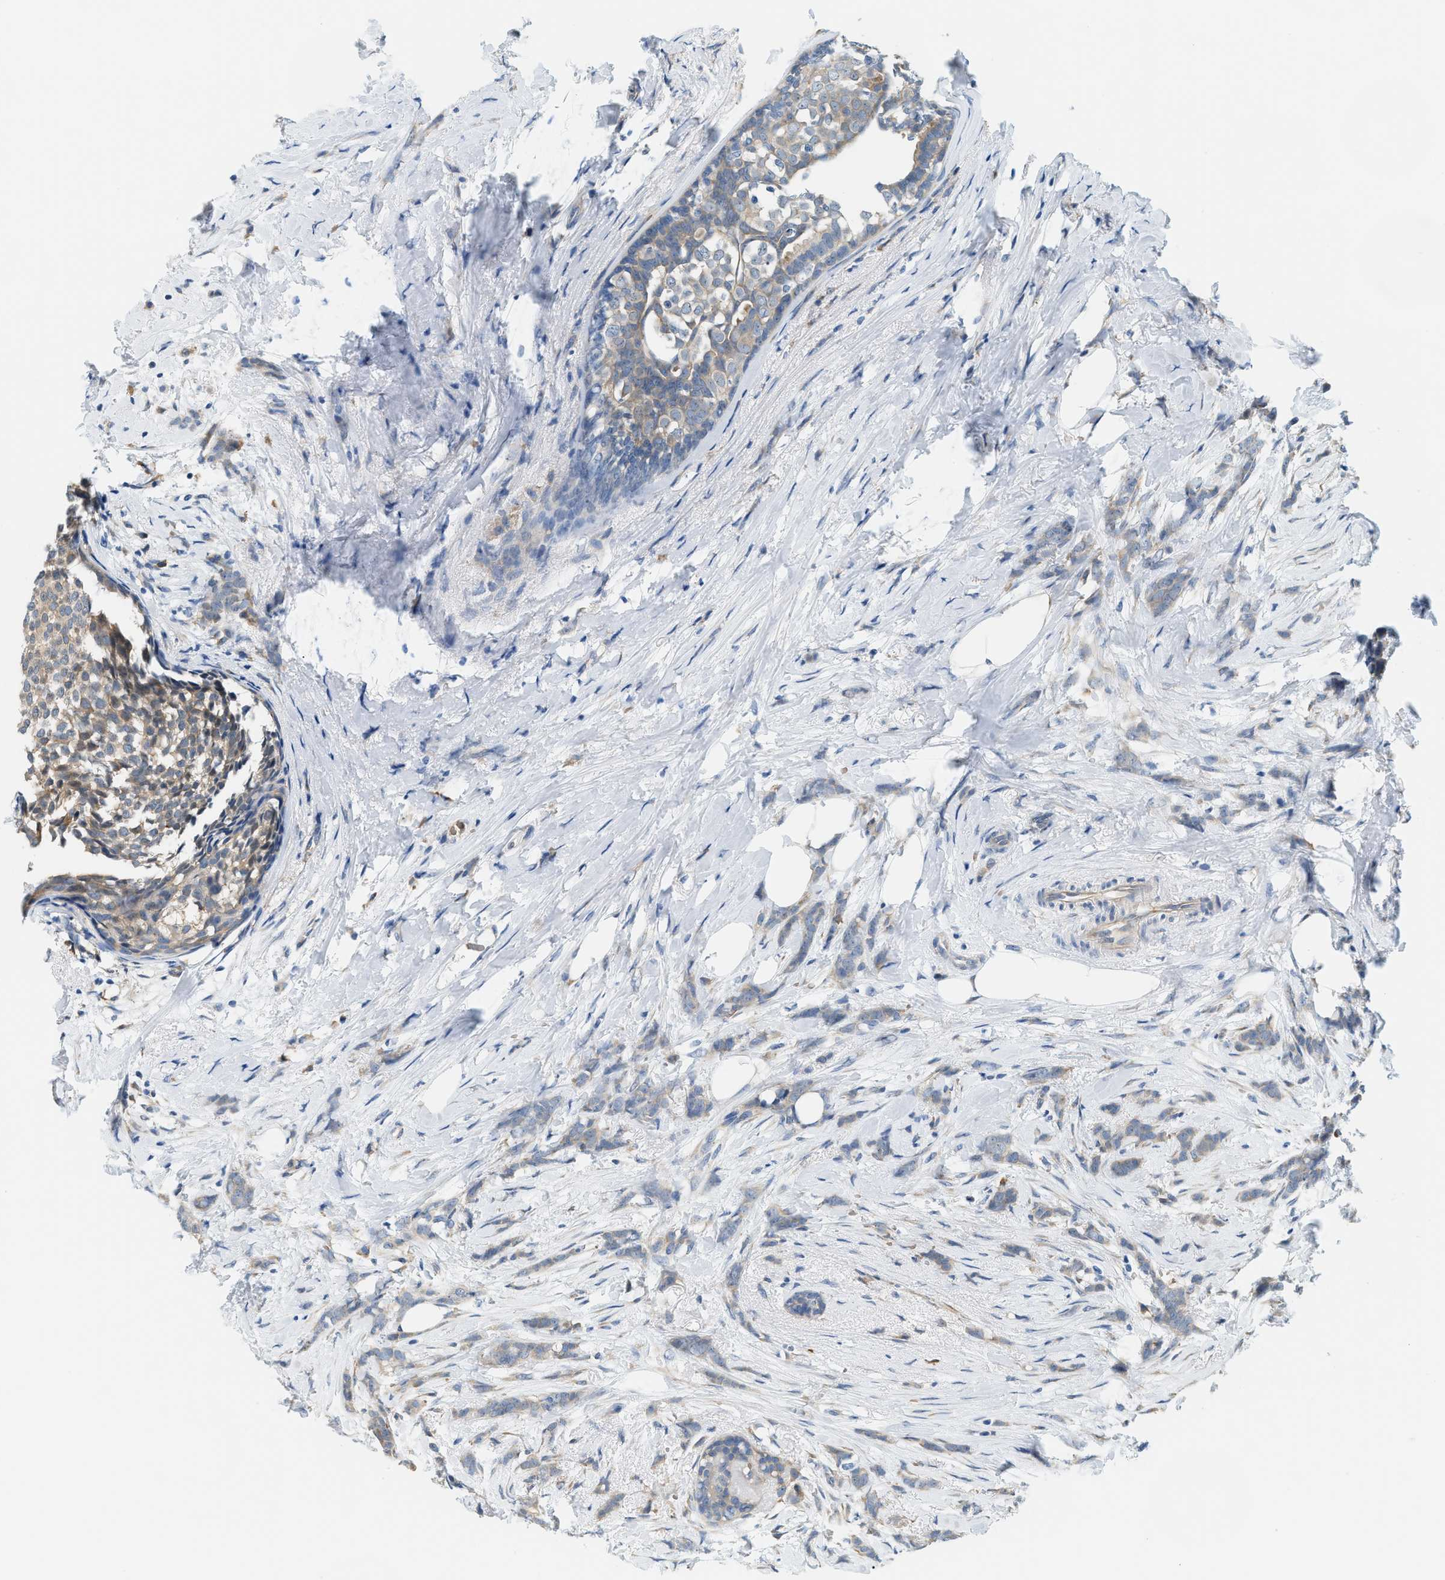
{"staining": {"intensity": "weak", "quantity": "<25%", "location": "cytoplasmic/membranous"}, "tissue": "breast cancer", "cell_type": "Tumor cells", "image_type": "cancer", "snomed": [{"axis": "morphology", "description": "Lobular carcinoma, in situ"}, {"axis": "morphology", "description": "Lobular carcinoma"}, {"axis": "topography", "description": "Breast"}], "caption": "IHC of breast cancer exhibits no positivity in tumor cells. (Stains: DAB (3,3'-diaminobenzidine) immunohistochemistry (IHC) with hematoxylin counter stain, Microscopy: brightfield microscopy at high magnification).", "gene": "CYTH2", "patient": {"sex": "female", "age": 41}}